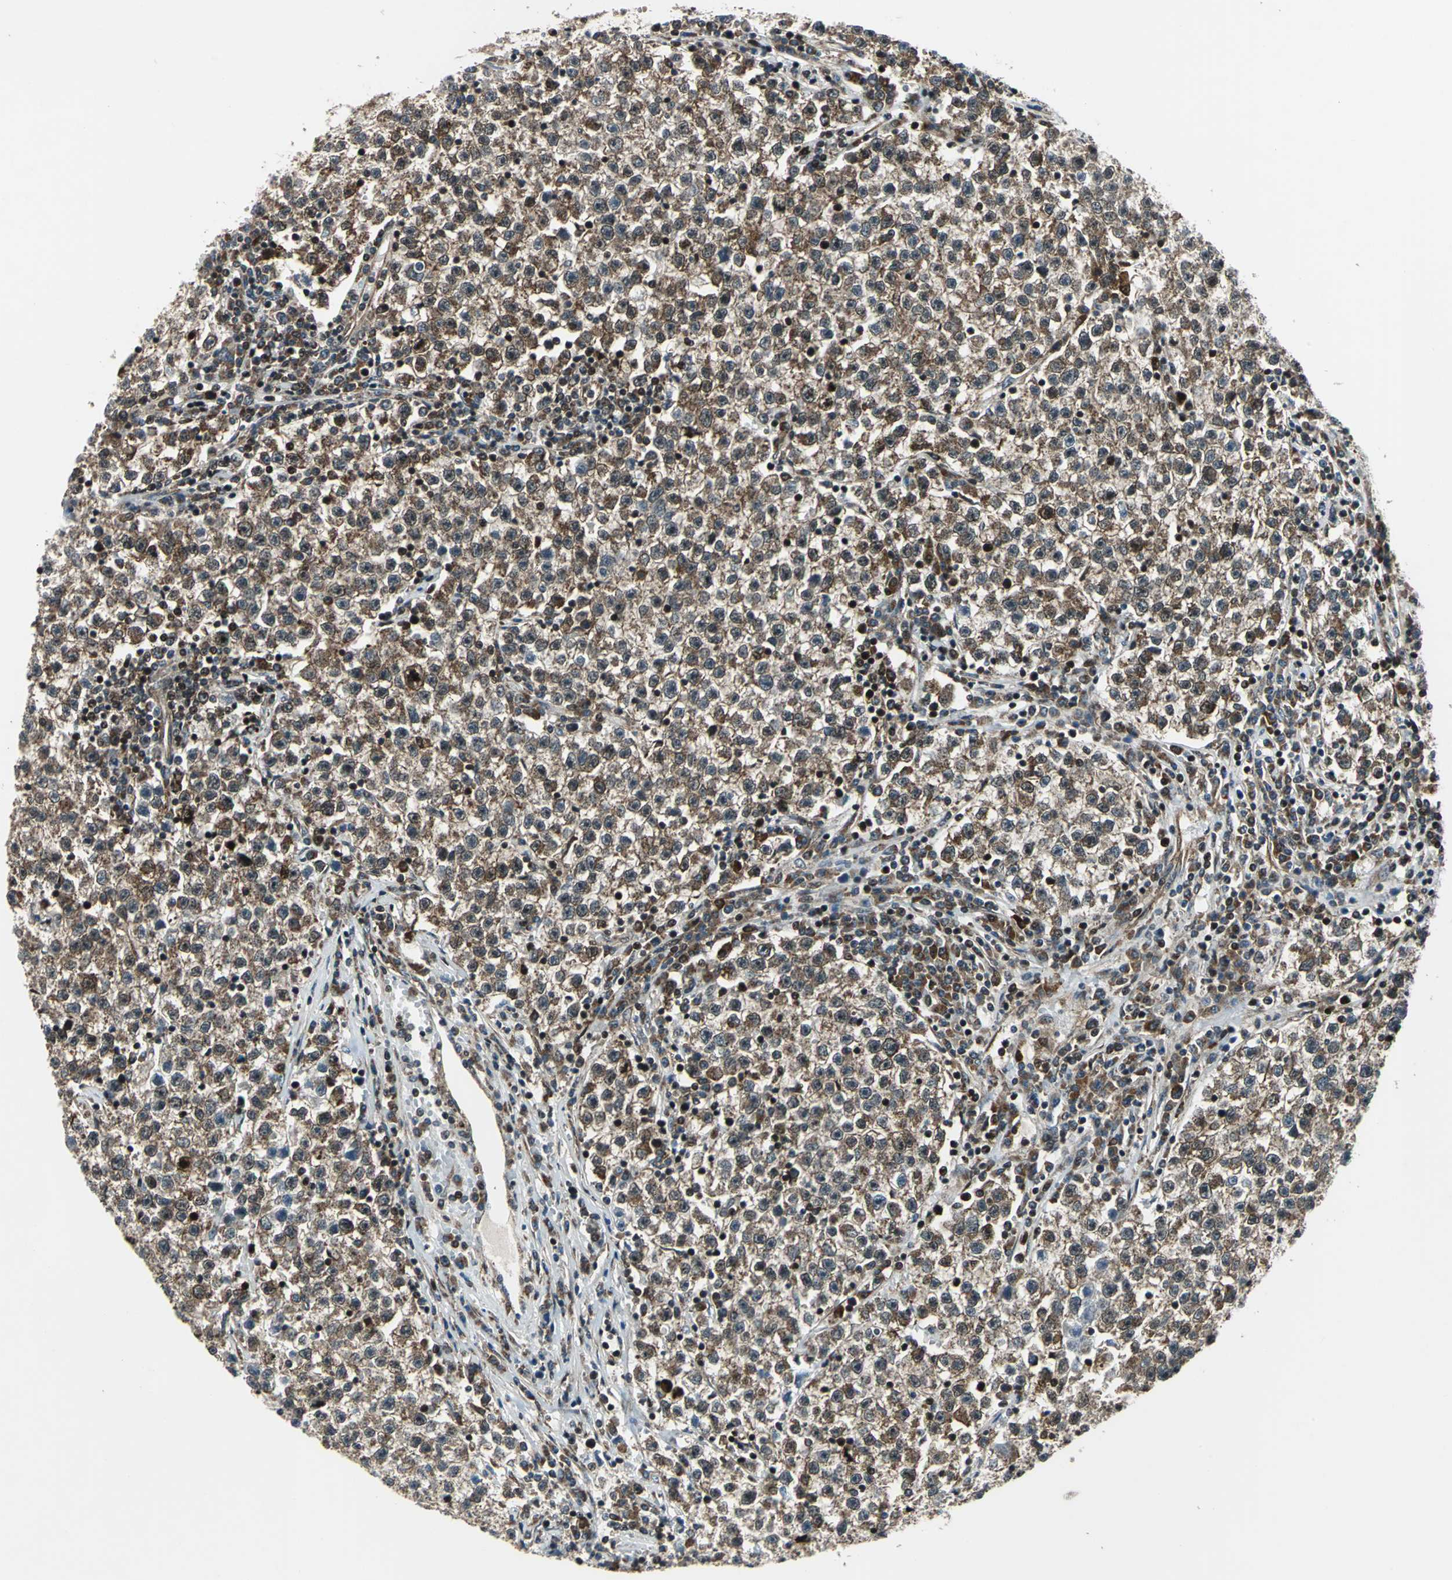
{"staining": {"intensity": "strong", "quantity": ">75%", "location": "cytoplasmic/membranous"}, "tissue": "testis cancer", "cell_type": "Tumor cells", "image_type": "cancer", "snomed": [{"axis": "morphology", "description": "Seminoma, NOS"}, {"axis": "topography", "description": "Testis"}], "caption": "Tumor cells demonstrate high levels of strong cytoplasmic/membranous expression in approximately >75% of cells in testis cancer (seminoma).", "gene": "AATF", "patient": {"sex": "male", "age": 22}}